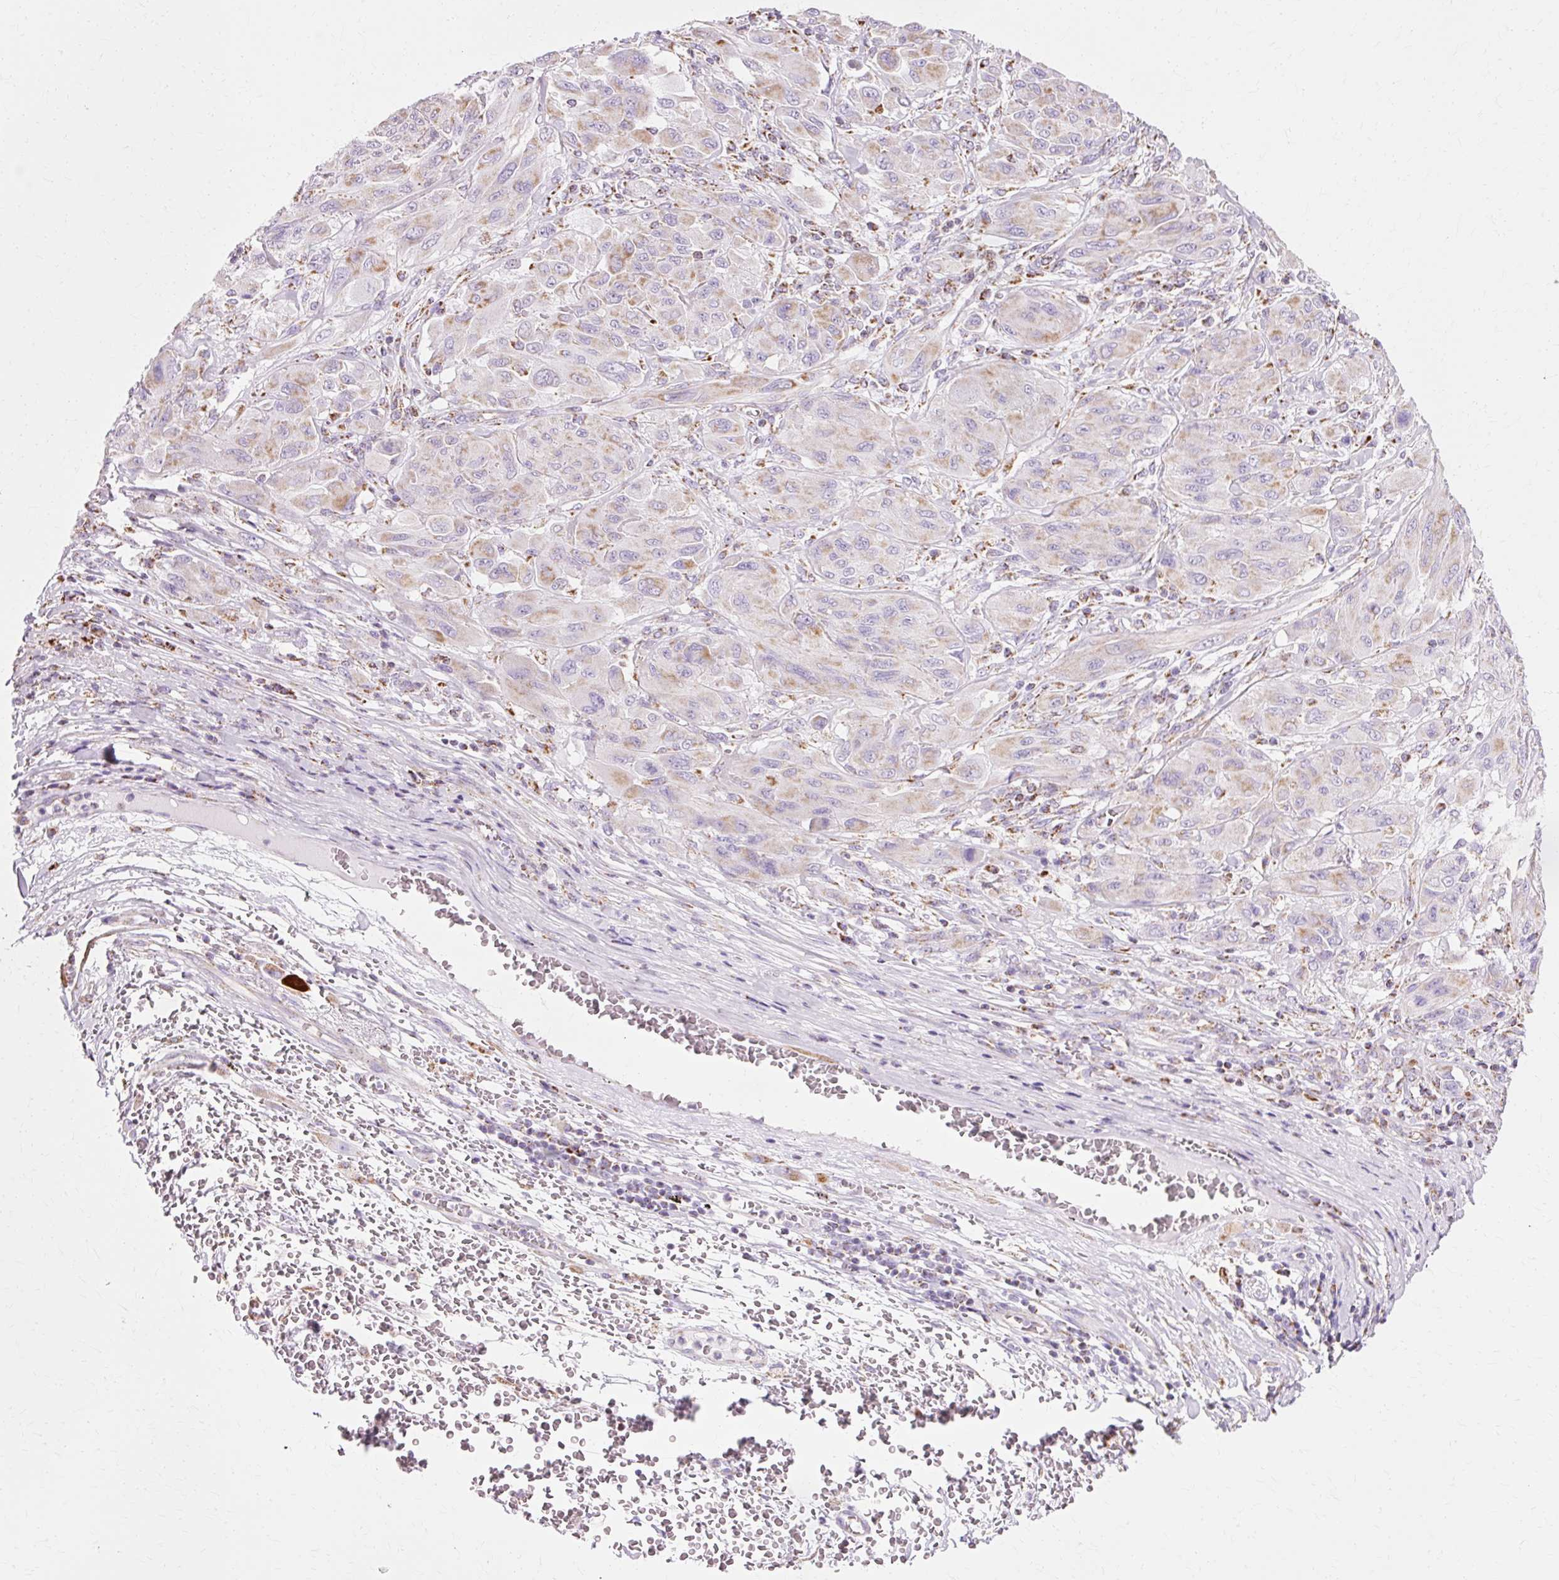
{"staining": {"intensity": "weak", "quantity": "25%-75%", "location": "cytoplasmic/membranous"}, "tissue": "melanoma", "cell_type": "Tumor cells", "image_type": "cancer", "snomed": [{"axis": "morphology", "description": "Malignant melanoma, NOS"}, {"axis": "topography", "description": "Skin"}], "caption": "Human melanoma stained with a brown dye shows weak cytoplasmic/membranous positive positivity in about 25%-75% of tumor cells.", "gene": "ATP5PO", "patient": {"sex": "female", "age": 91}}